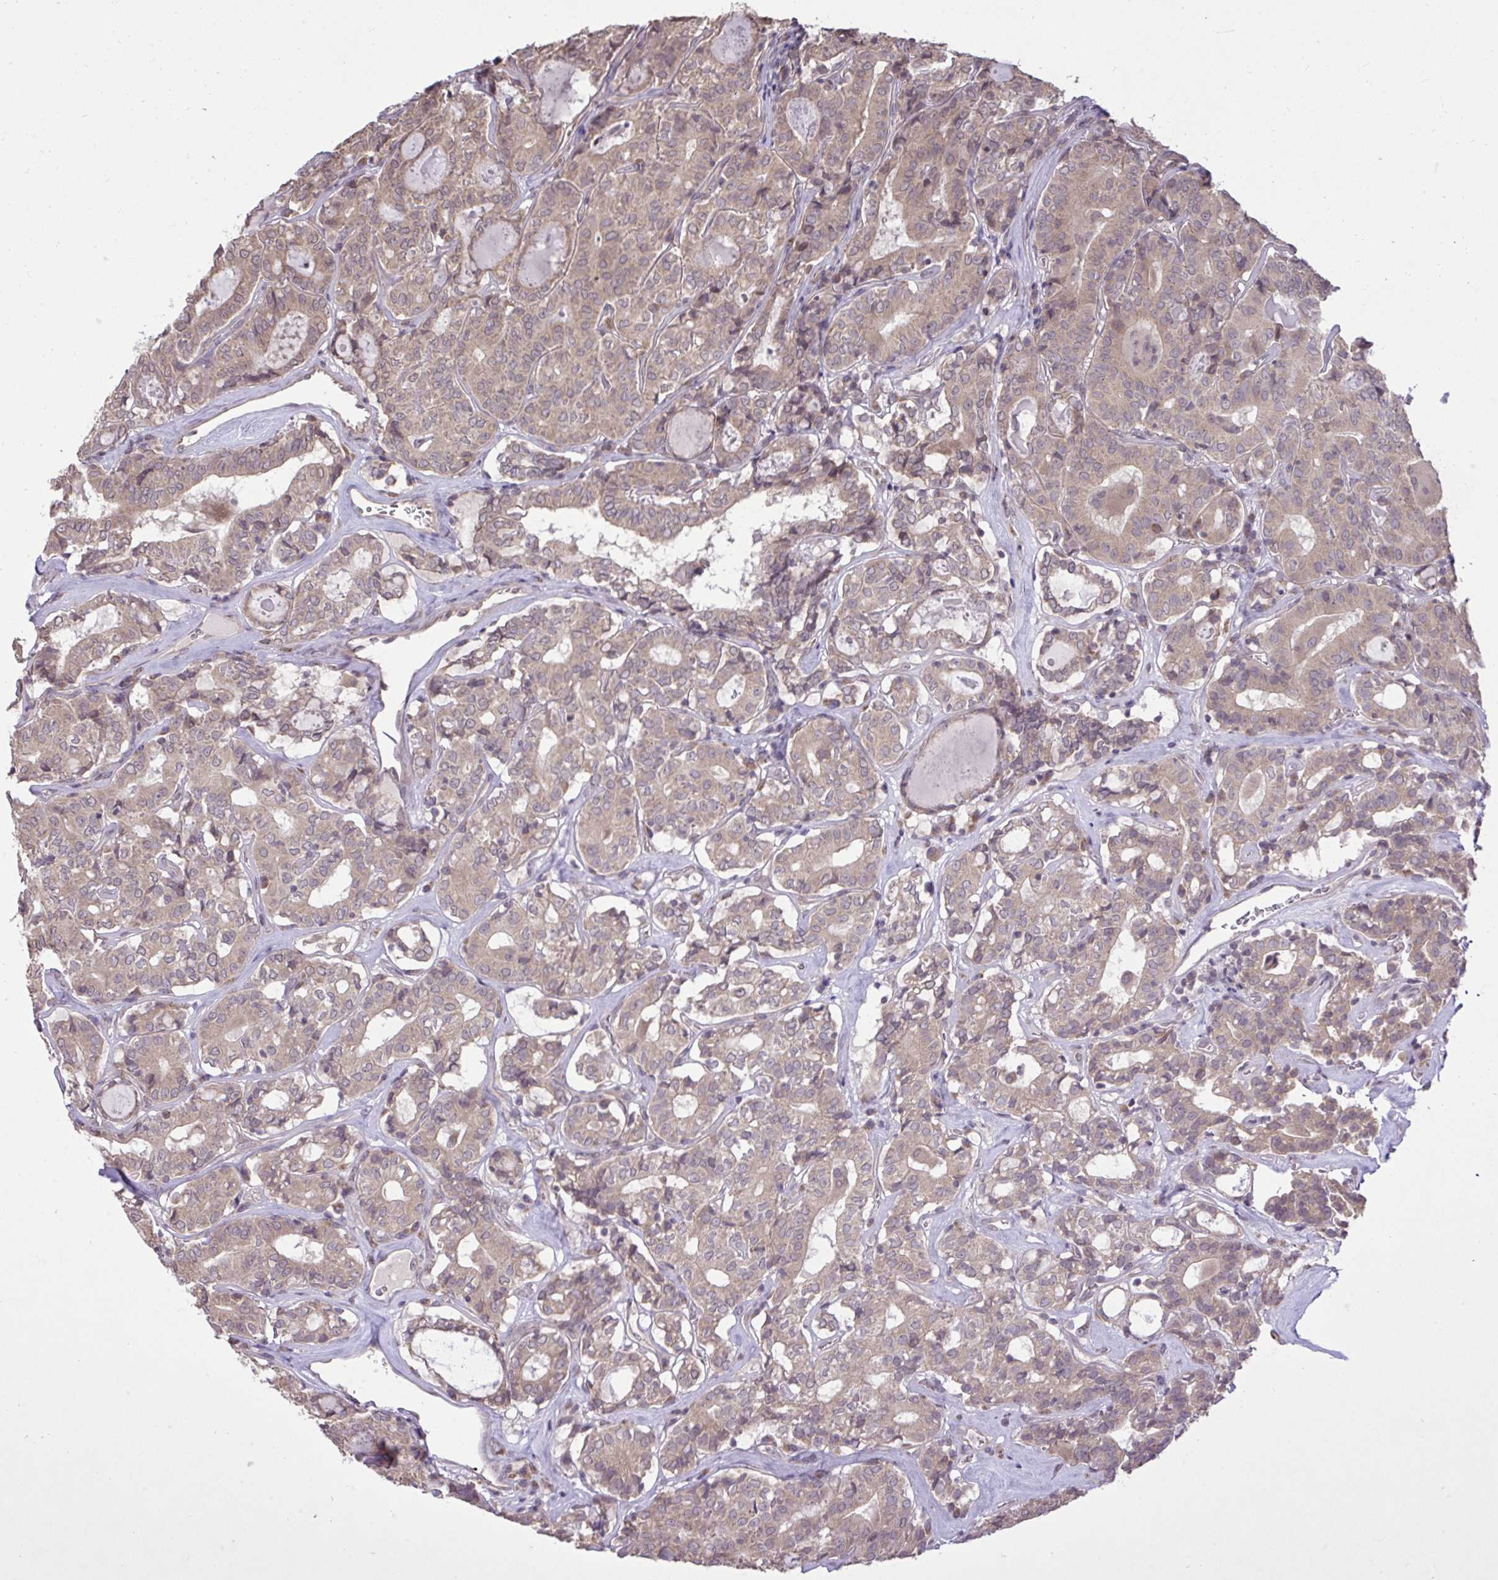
{"staining": {"intensity": "weak", "quantity": "25%-75%", "location": "cytoplasmic/membranous"}, "tissue": "thyroid cancer", "cell_type": "Tumor cells", "image_type": "cancer", "snomed": [{"axis": "morphology", "description": "Papillary adenocarcinoma, NOS"}, {"axis": "topography", "description": "Thyroid gland"}], "caption": "Tumor cells show low levels of weak cytoplasmic/membranous expression in about 25%-75% of cells in thyroid cancer (papillary adenocarcinoma).", "gene": "CYP20A1", "patient": {"sex": "female", "age": 72}}